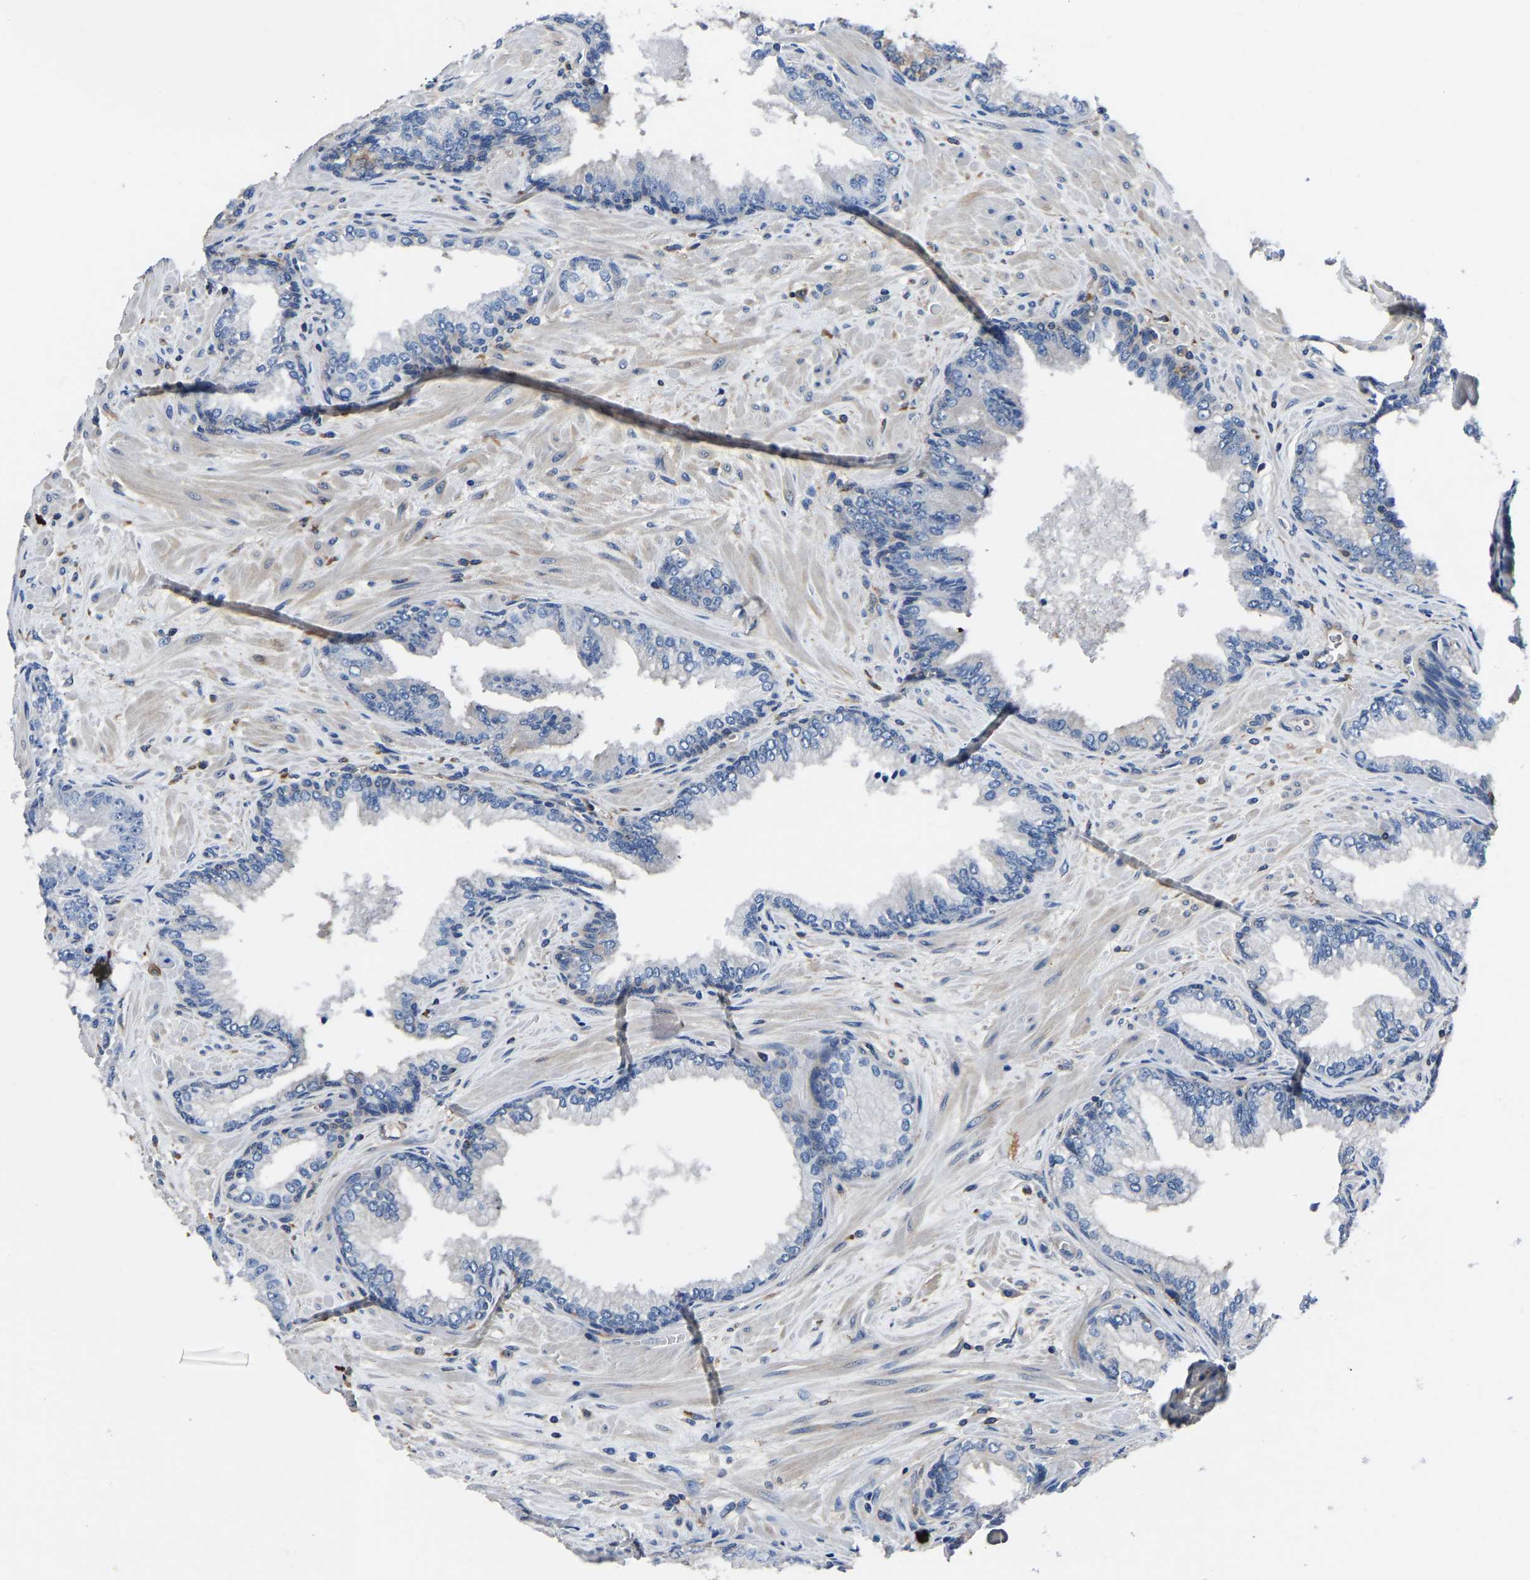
{"staining": {"intensity": "negative", "quantity": "none", "location": "none"}, "tissue": "prostate cancer", "cell_type": "Tumor cells", "image_type": "cancer", "snomed": [{"axis": "morphology", "description": "Adenocarcinoma, High grade"}, {"axis": "topography", "description": "Prostate"}], "caption": "Immunohistochemical staining of adenocarcinoma (high-grade) (prostate) displays no significant staining in tumor cells.", "gene": "PRKAR1A", "patient": {"sex": "male", "age": 71}}